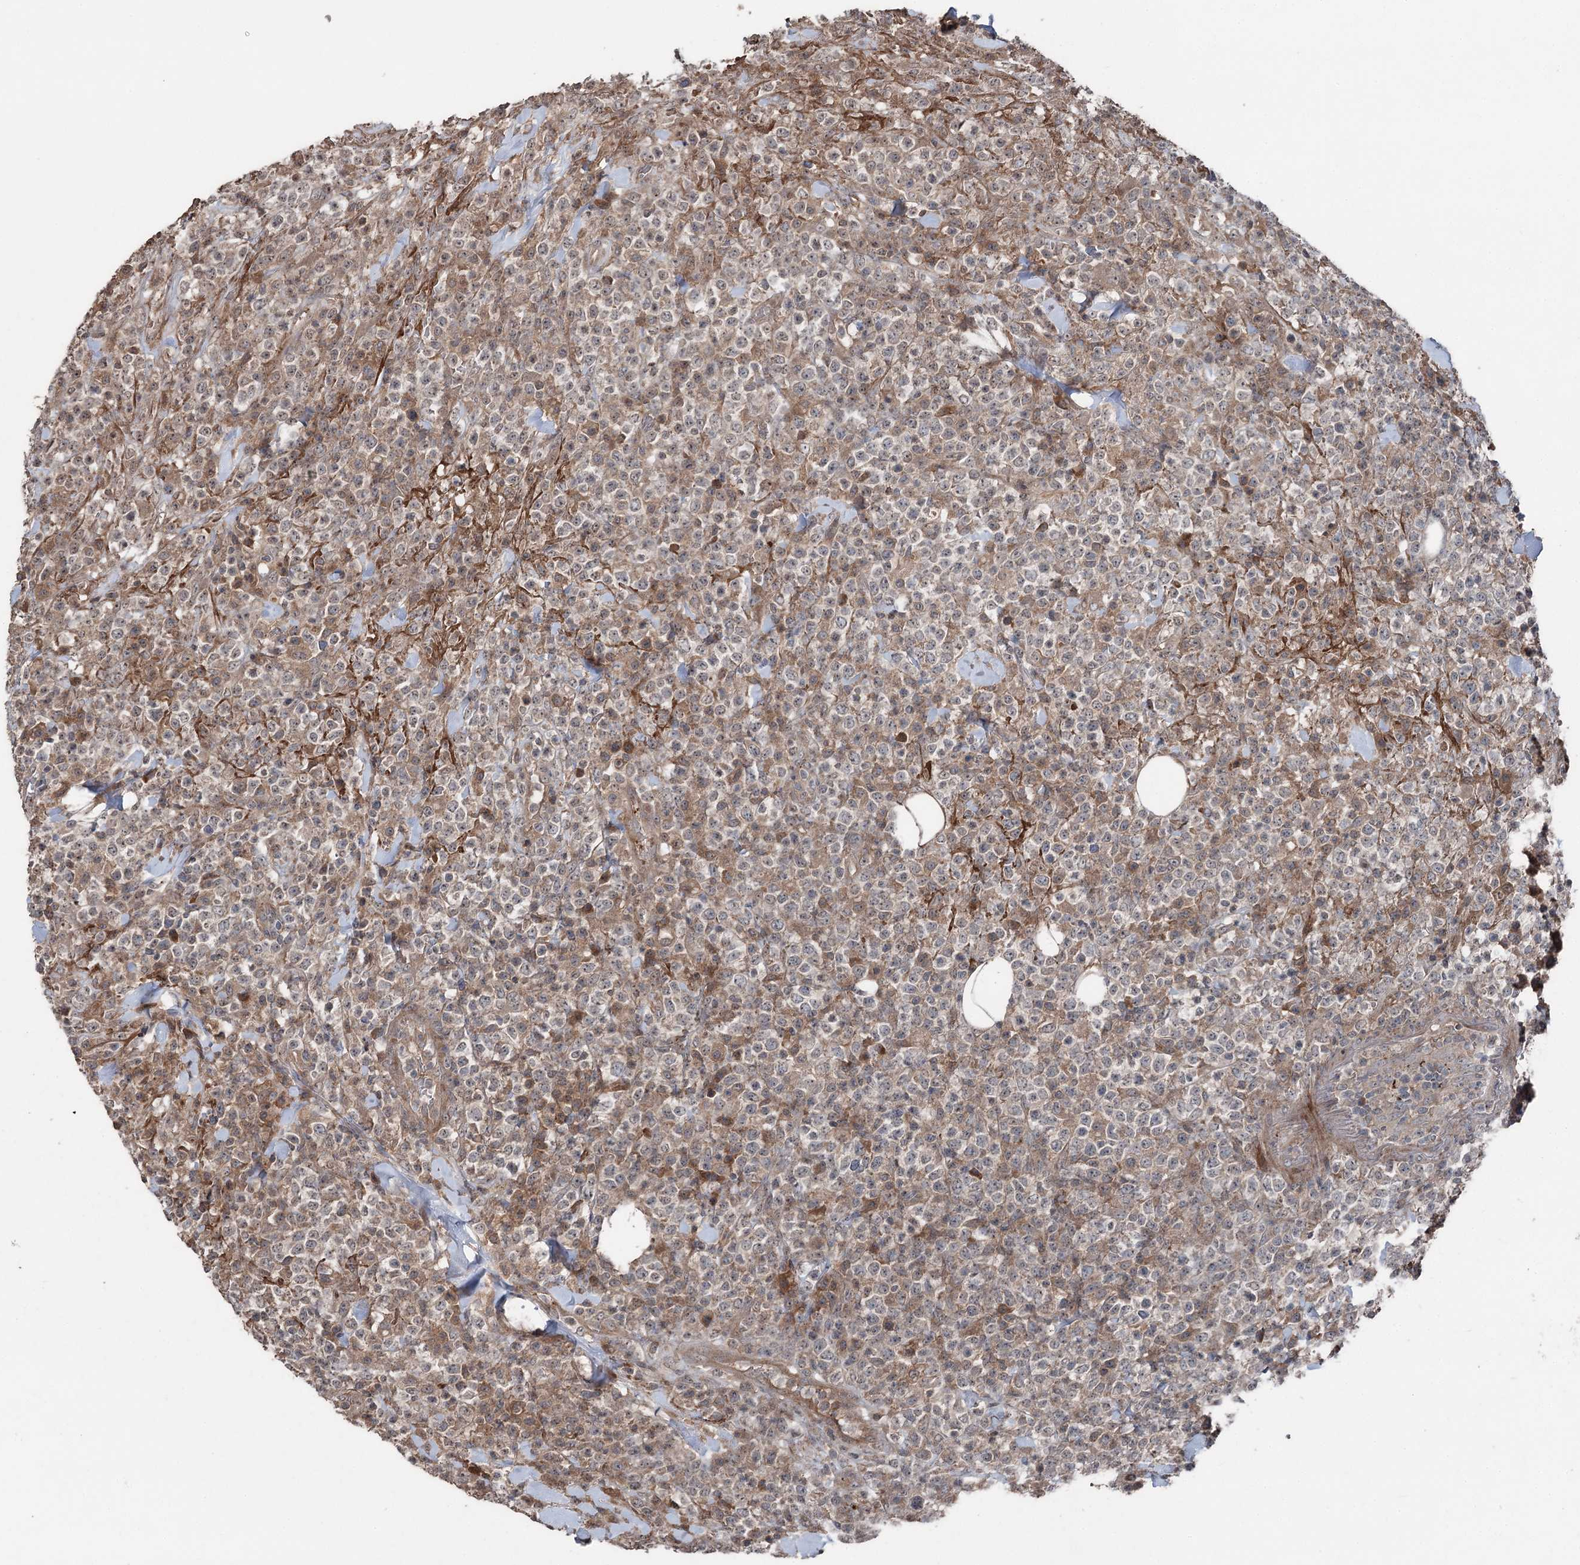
{"staining": {"intensity": "weak", "quantity": ">75%", "location": "cytoplasmic/membranous"}, "tissue": "lymphoma", "cell_type": "Tumor cells", "image_type": "cancer", "snomed": [{"axis": "morphology", "description": "Malignant lymphoma, non-Hodgkin's type, High grade"}, {"axis": "topography", "description": "Colon"}], "caption": "Immunohistochemical staining of human high-grade malignant lymphoma, non-Hodgkin's type shows low levels of weak cytoplasmic/membranous positivity in approximately >75% of tumor cells.", "gene": "MAPK8IP2", "patient": {"sex": "female", "age": 53}}